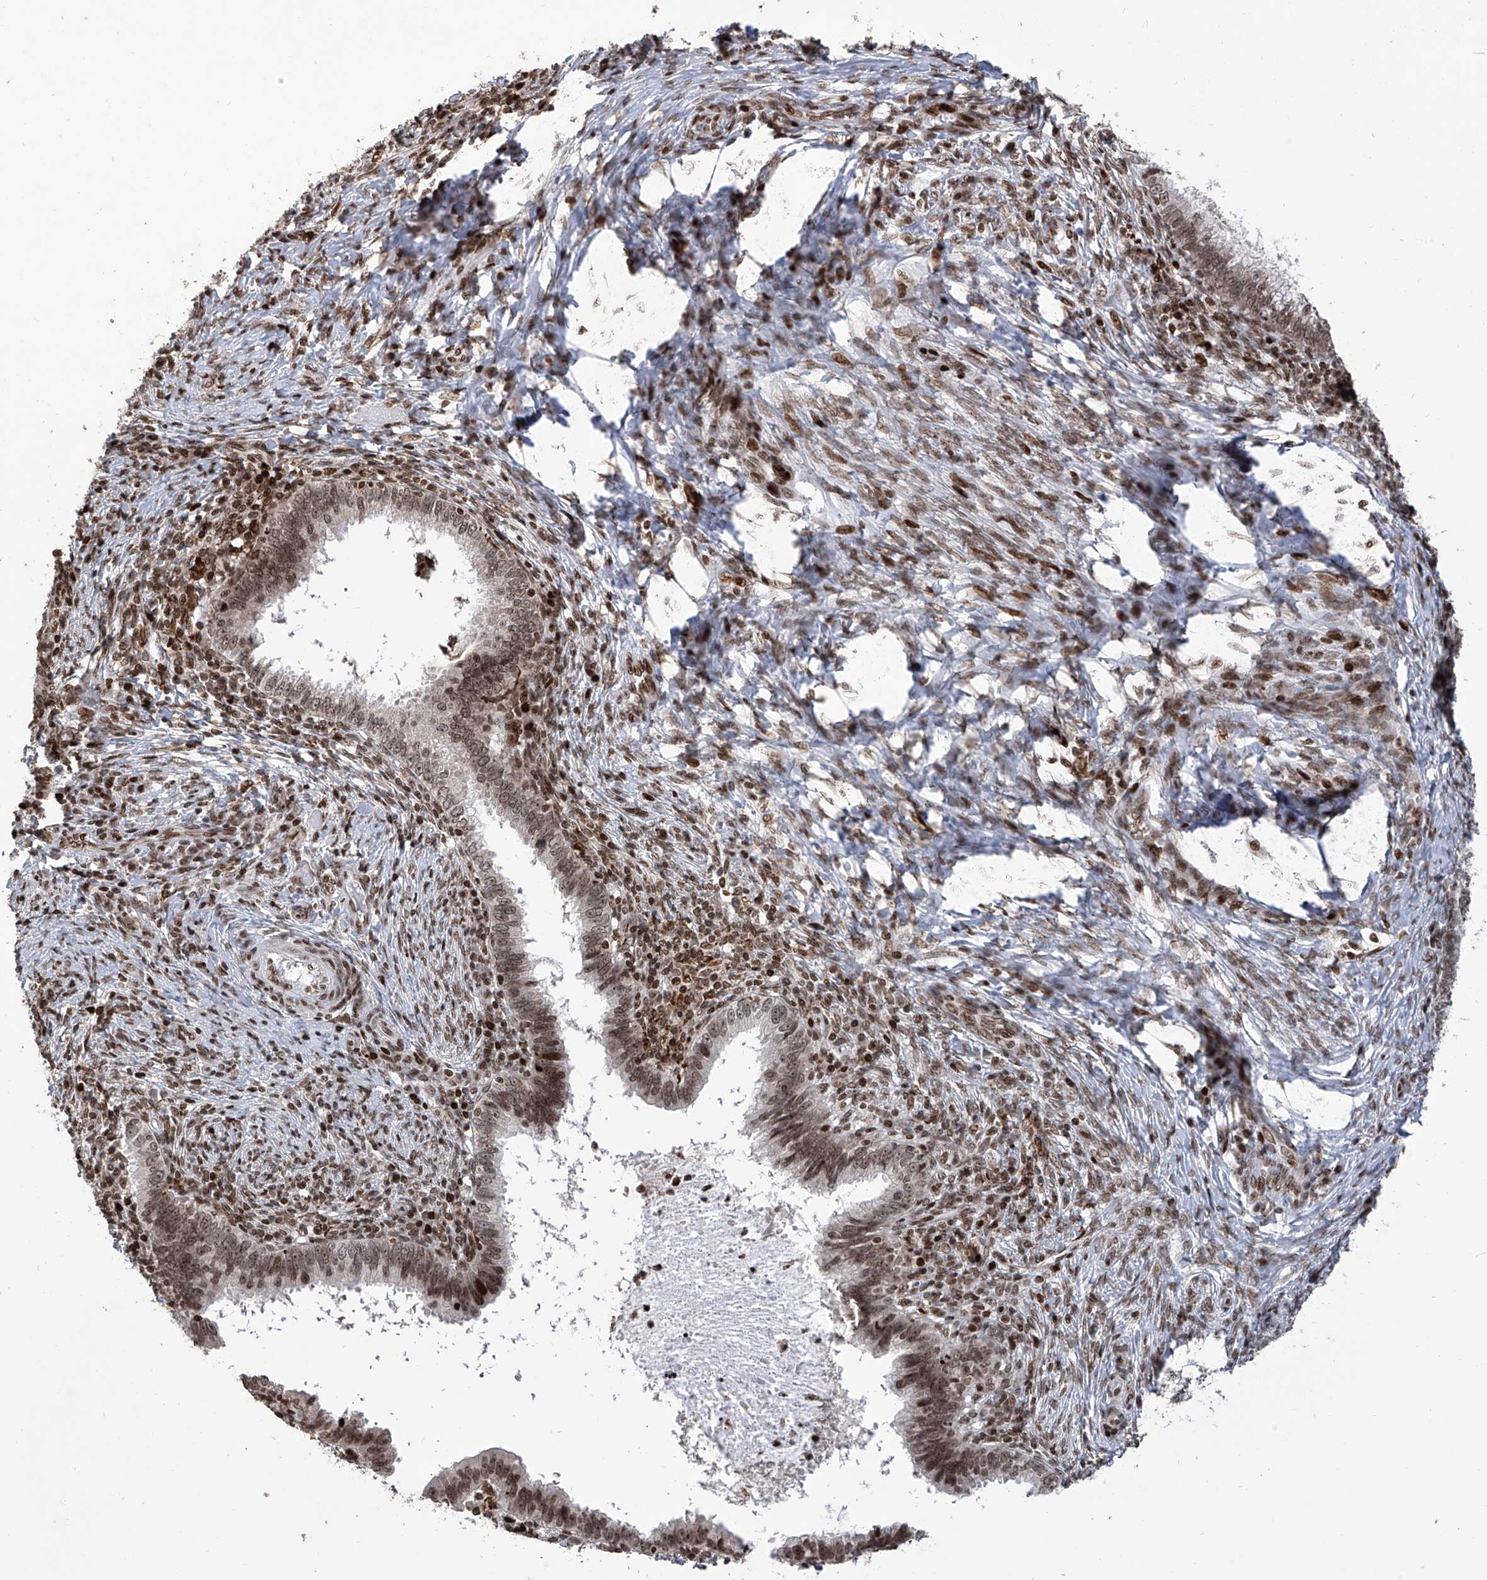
{"staining": {"intensity": "moderate", "quantity": ">75%", "location": "nuclear"}, "tissue": "cervical cancer", "cell_type": "Tumor cells", "image_type": "cancer", "snomed": [{"axis": "morphology", "description": "Adenocarcinoma, NOS"}, {"axis": "topography", "description": "Cervix"}], "caption": "Immunohistochemistry histopathology image of cervical adenocarcinoma stained for a protein (brown), which exhibits medium levels of moderate nuclear positivity in approximately >75% of tumor cells.", "gene": "PAK1IP1", "patient": {"sex": "female", "age": 36}}